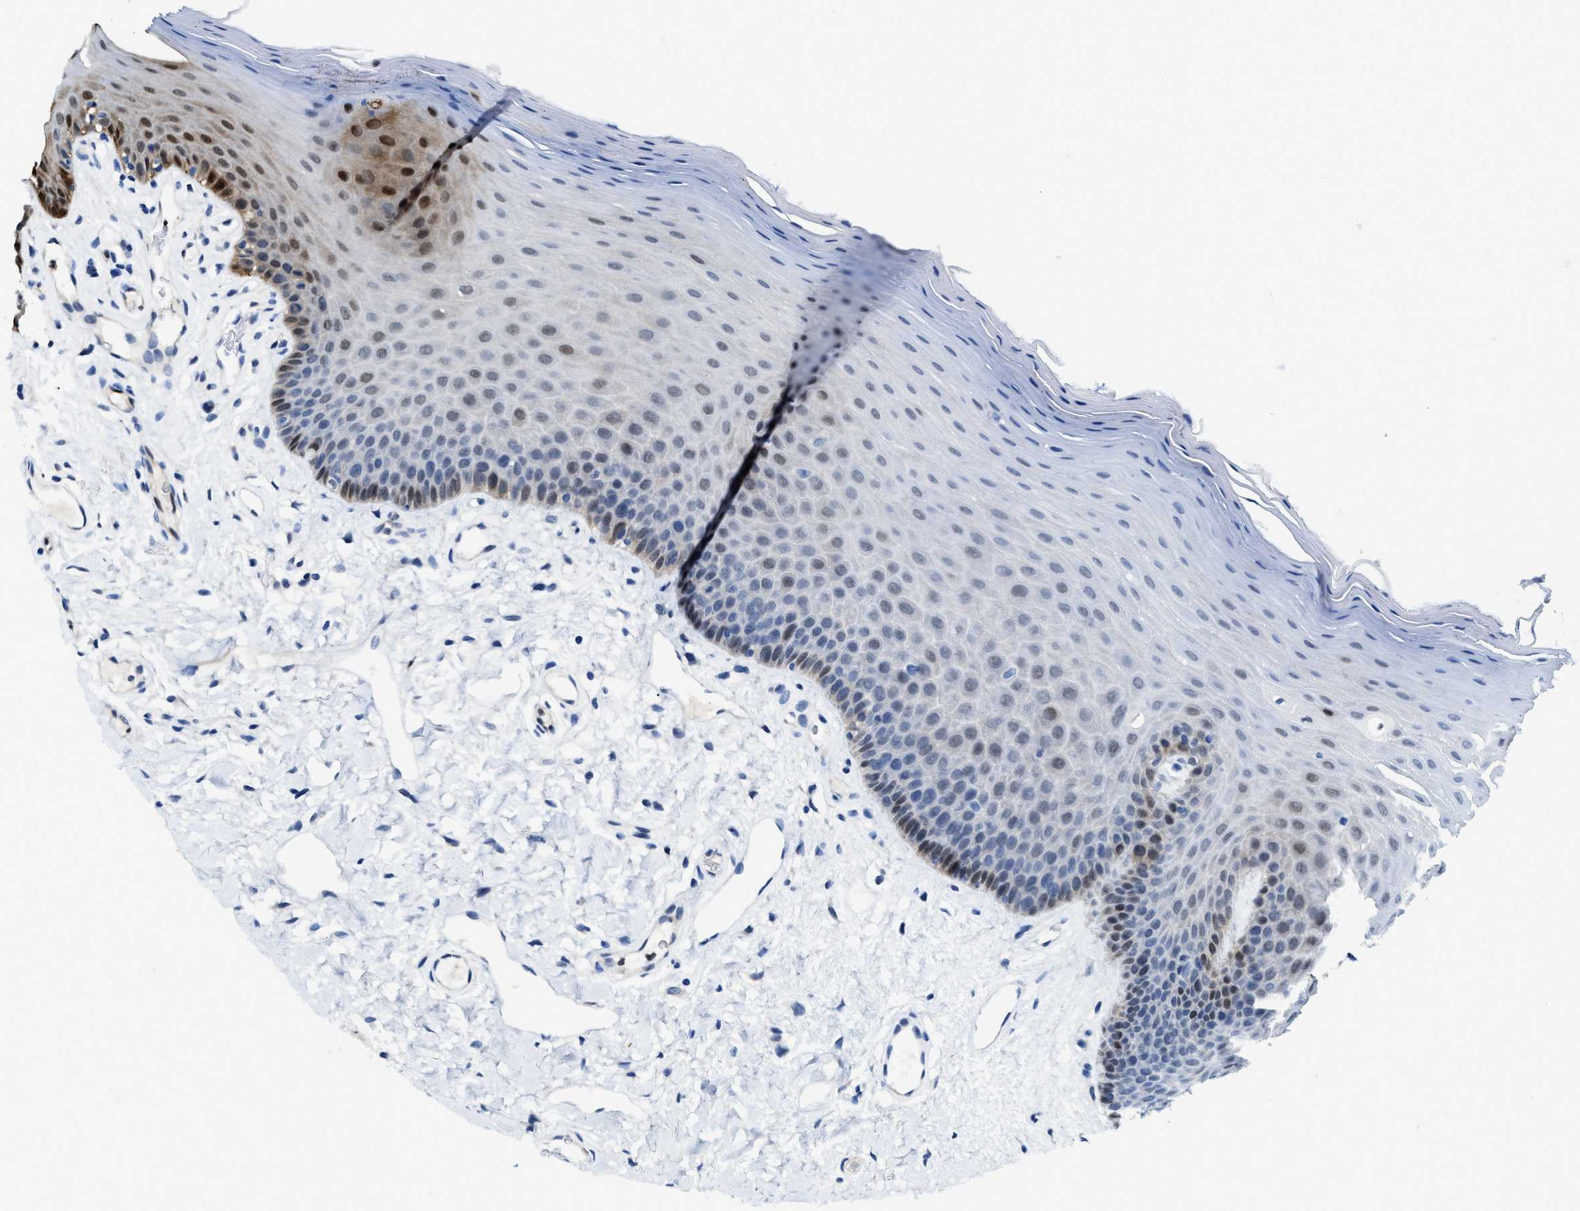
{"staining": {"intensity": "moderate", "quantity": "<25%", "location": "nuclear"}, "tissue": "oral mucosa", "cell_type": "Squamous epithelial cells", "image_type": "normal", "snomed": [{"axis": "morphology", "description": "Normal tissue, NOS"}, {"axis": "morphology", "description": "Squamous cell carcinoma, NOS"}, {"axis": "topography", "description": "Skeletal muscle"}, {"axis": "topography", "description": "Adipose tissue"}, {"axis": "topography", "description": "Vascular tissue"}, {"axis": "topography", "description": "Oral tissue"}, {"axis": "topography", "description": "Peripheral nerve tissue"}, {"axis": "topography", "description": "Head-Neck"}], "caption": "Protein expression analysis of normal oral mucosa demonstrates moderate nuclear staining in about <25% of squamous epithelial cells. Using DAB (brown) and hematoxylin (blue) stains, captured at high magnification using brightfield microscopy.", "gene": "LTA4H", "patient": {"sex": "male", "age": 71}}